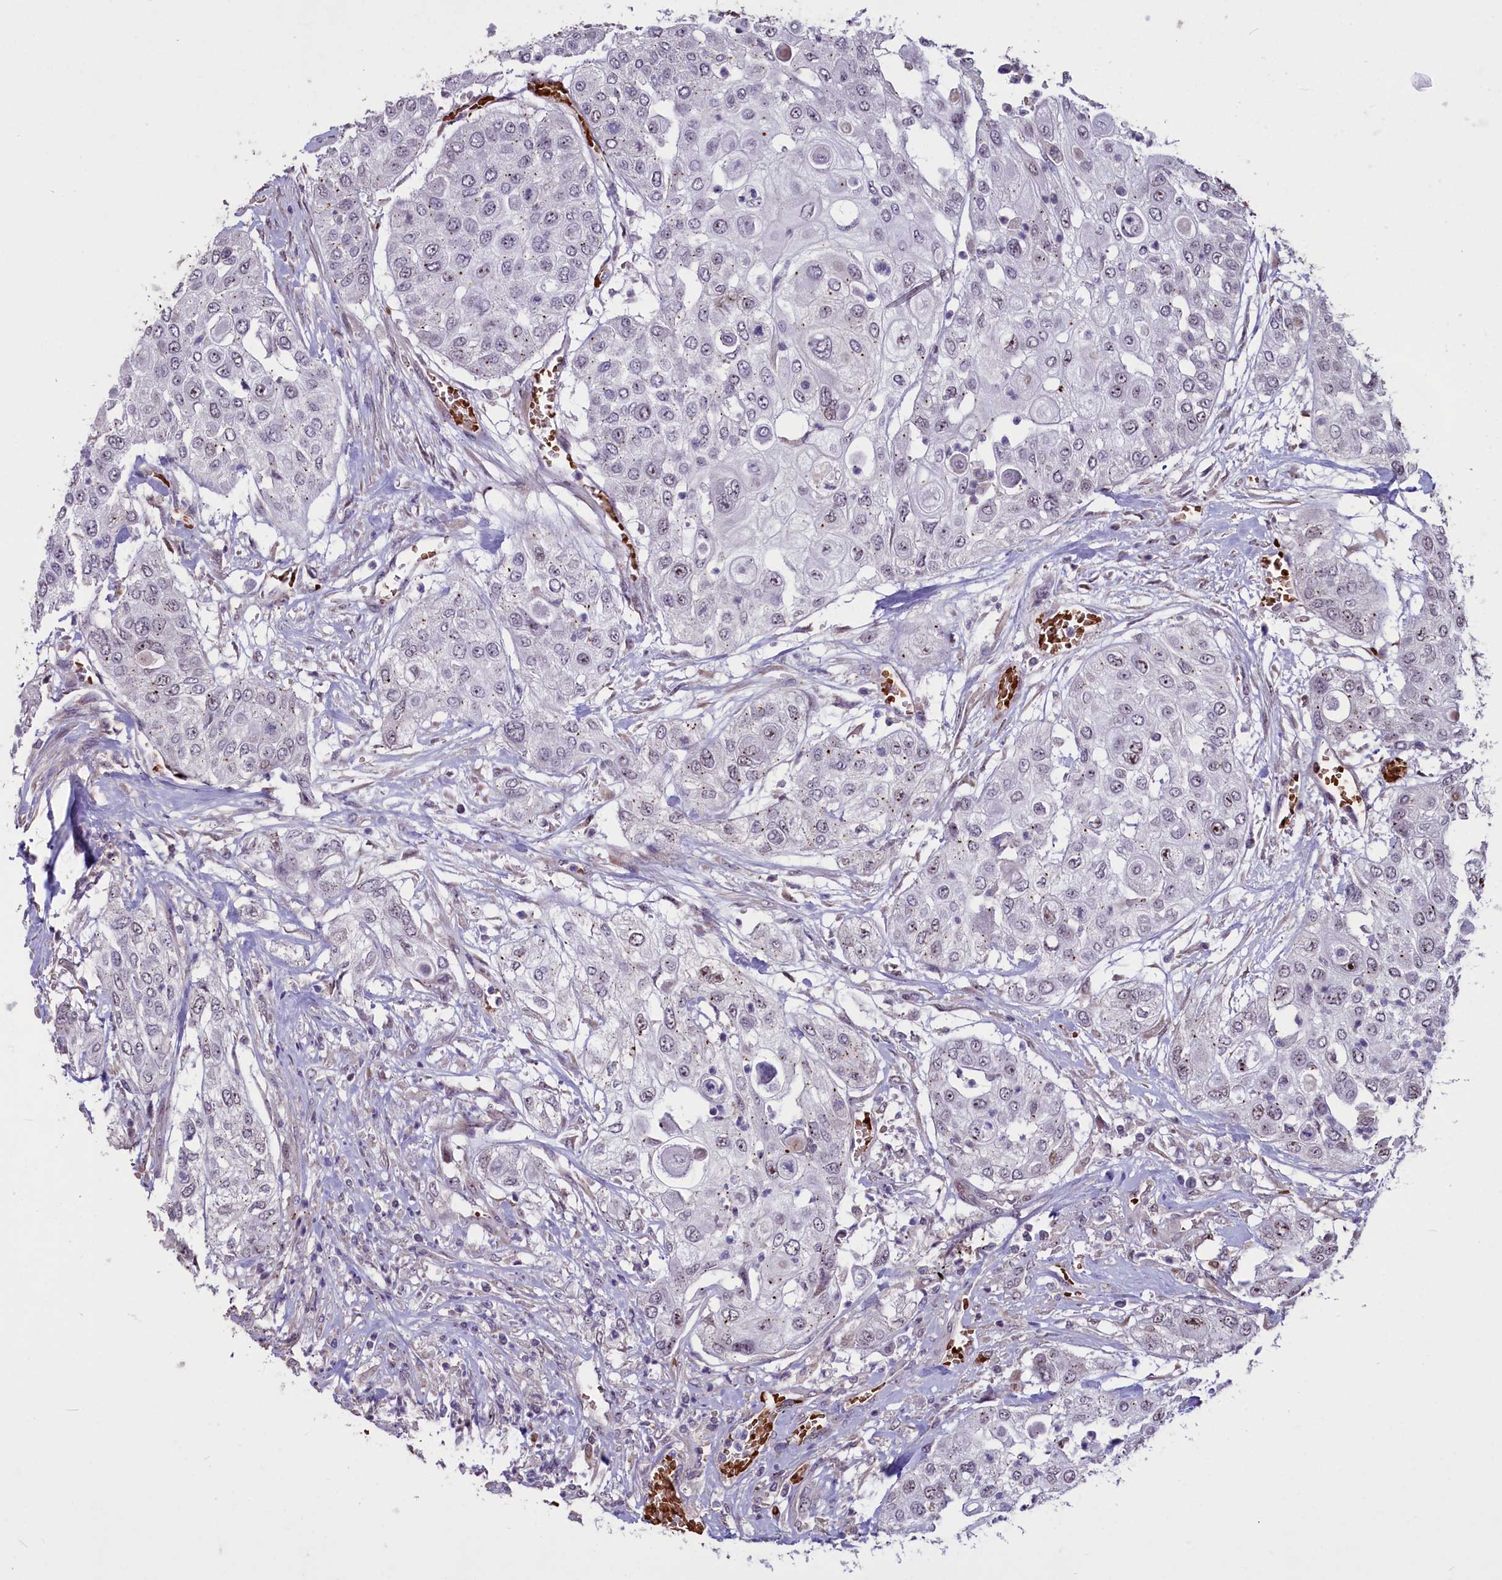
{"staining": {"intensity": "negative", "quantity": "none", "location": "none"}, "tissue": "urothelial cancer", "cell_type": "Tumor cells", "image_type": "cancer", "snomed": [{"axis": "morphology", "description": "Urothelial carcinoma, High grade"}, {"axis": "topography", "description": "Urinary bladder"}], "caption": "Immunohistochemistry photomicrograph of urothelial cancer stained for a protein (brown), which displays no expression in tumor cells.", "gene": "SHFL", "patient": {"sex": "female", "age": 79}}